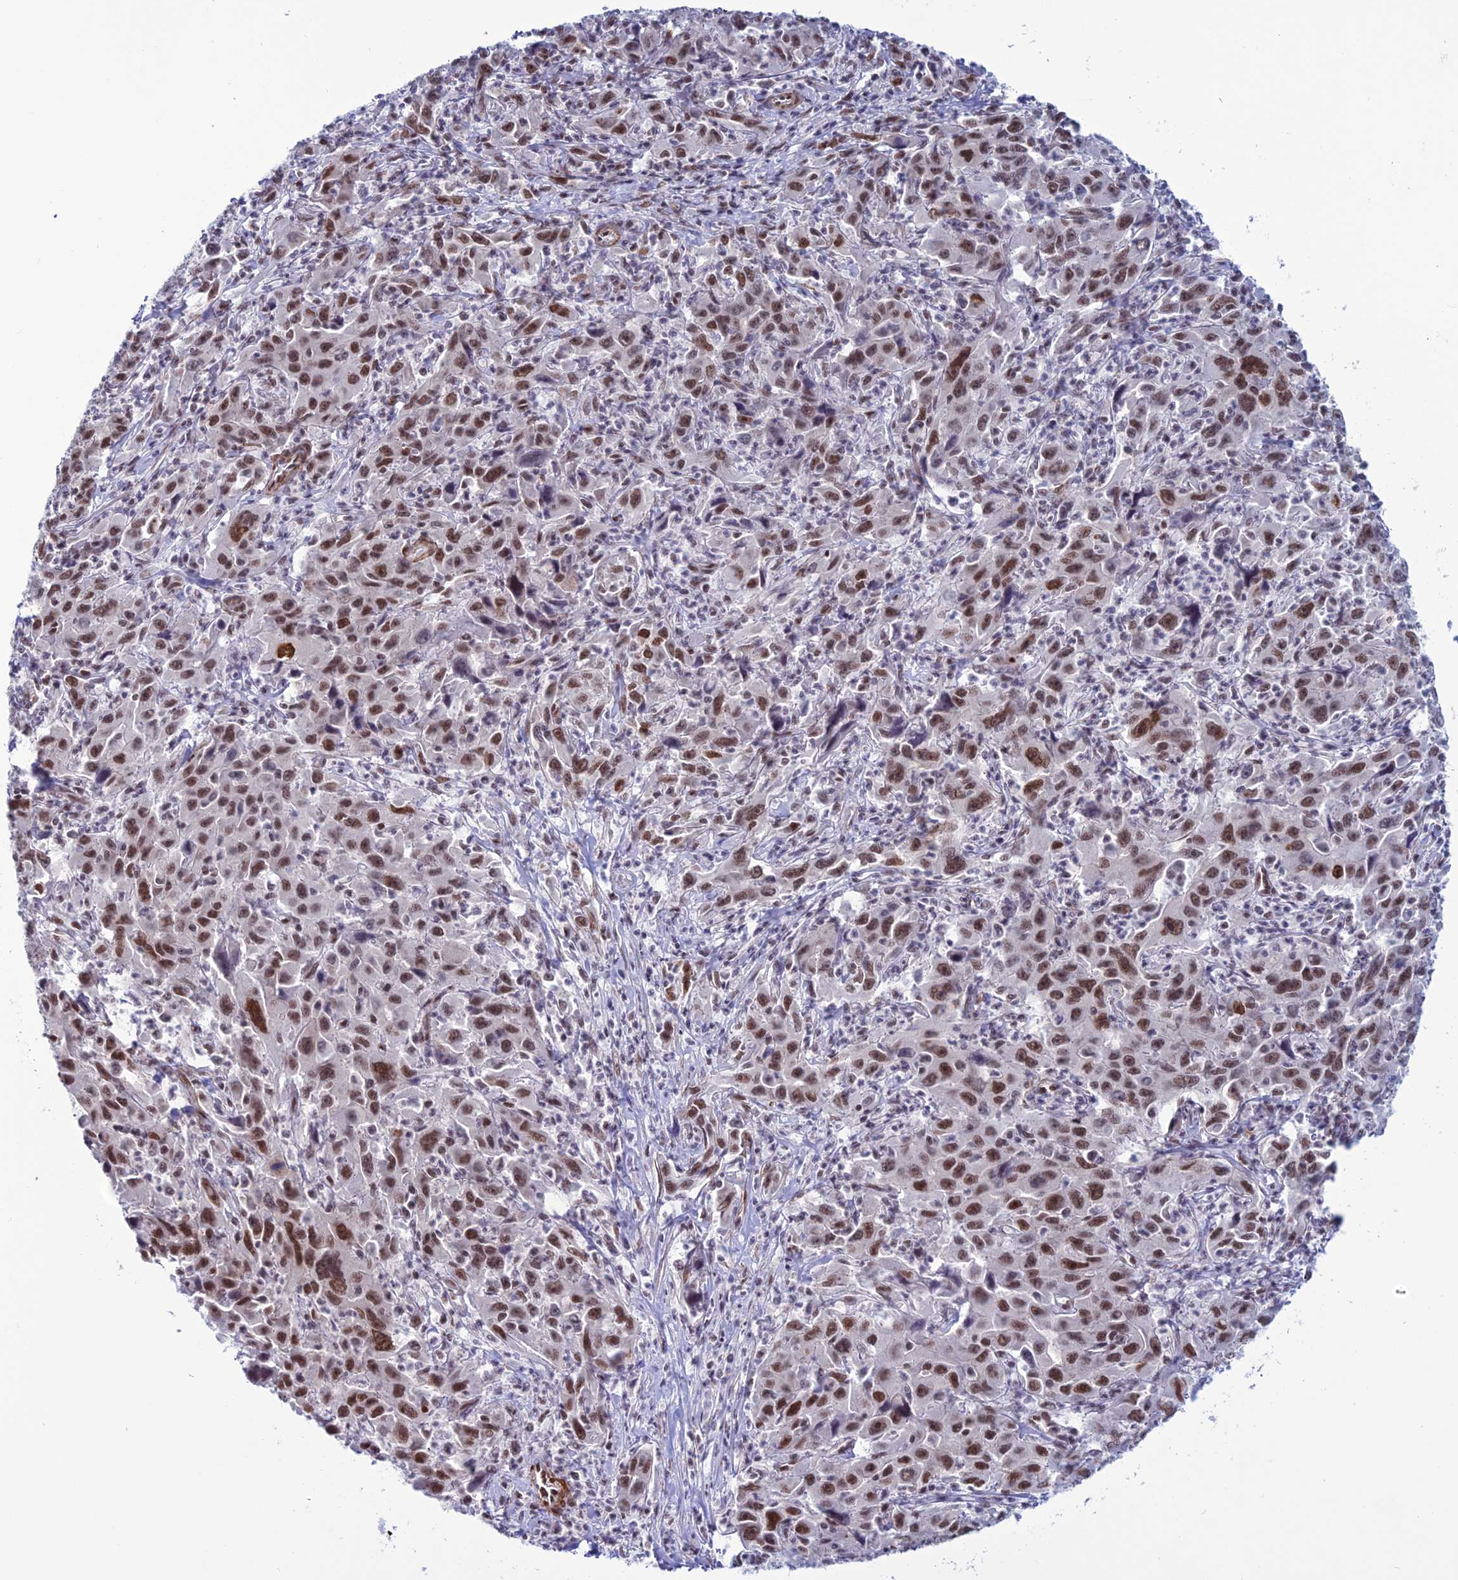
{"staining": {"intensity": "moderate", "quantity": ">75%", "location": "nuclear"}, "tissue": "liver cancer", "cell_type": "Tumor cells", "image_type": "cancer", "snomed": [{"axis": "morphology", "description": "Carcinoma, Hepatocellular, NOS"}, {"axis": "topography", "description": "Liver"}], "caption": "About >75% of tumor cells in human liver hepatocellular carcinoma display moderate nuclear protein positivity as visualized by brown immunohistochemical staining.", "gene": "U2AF1", "patient": {"sex": "male", "age": 63}}